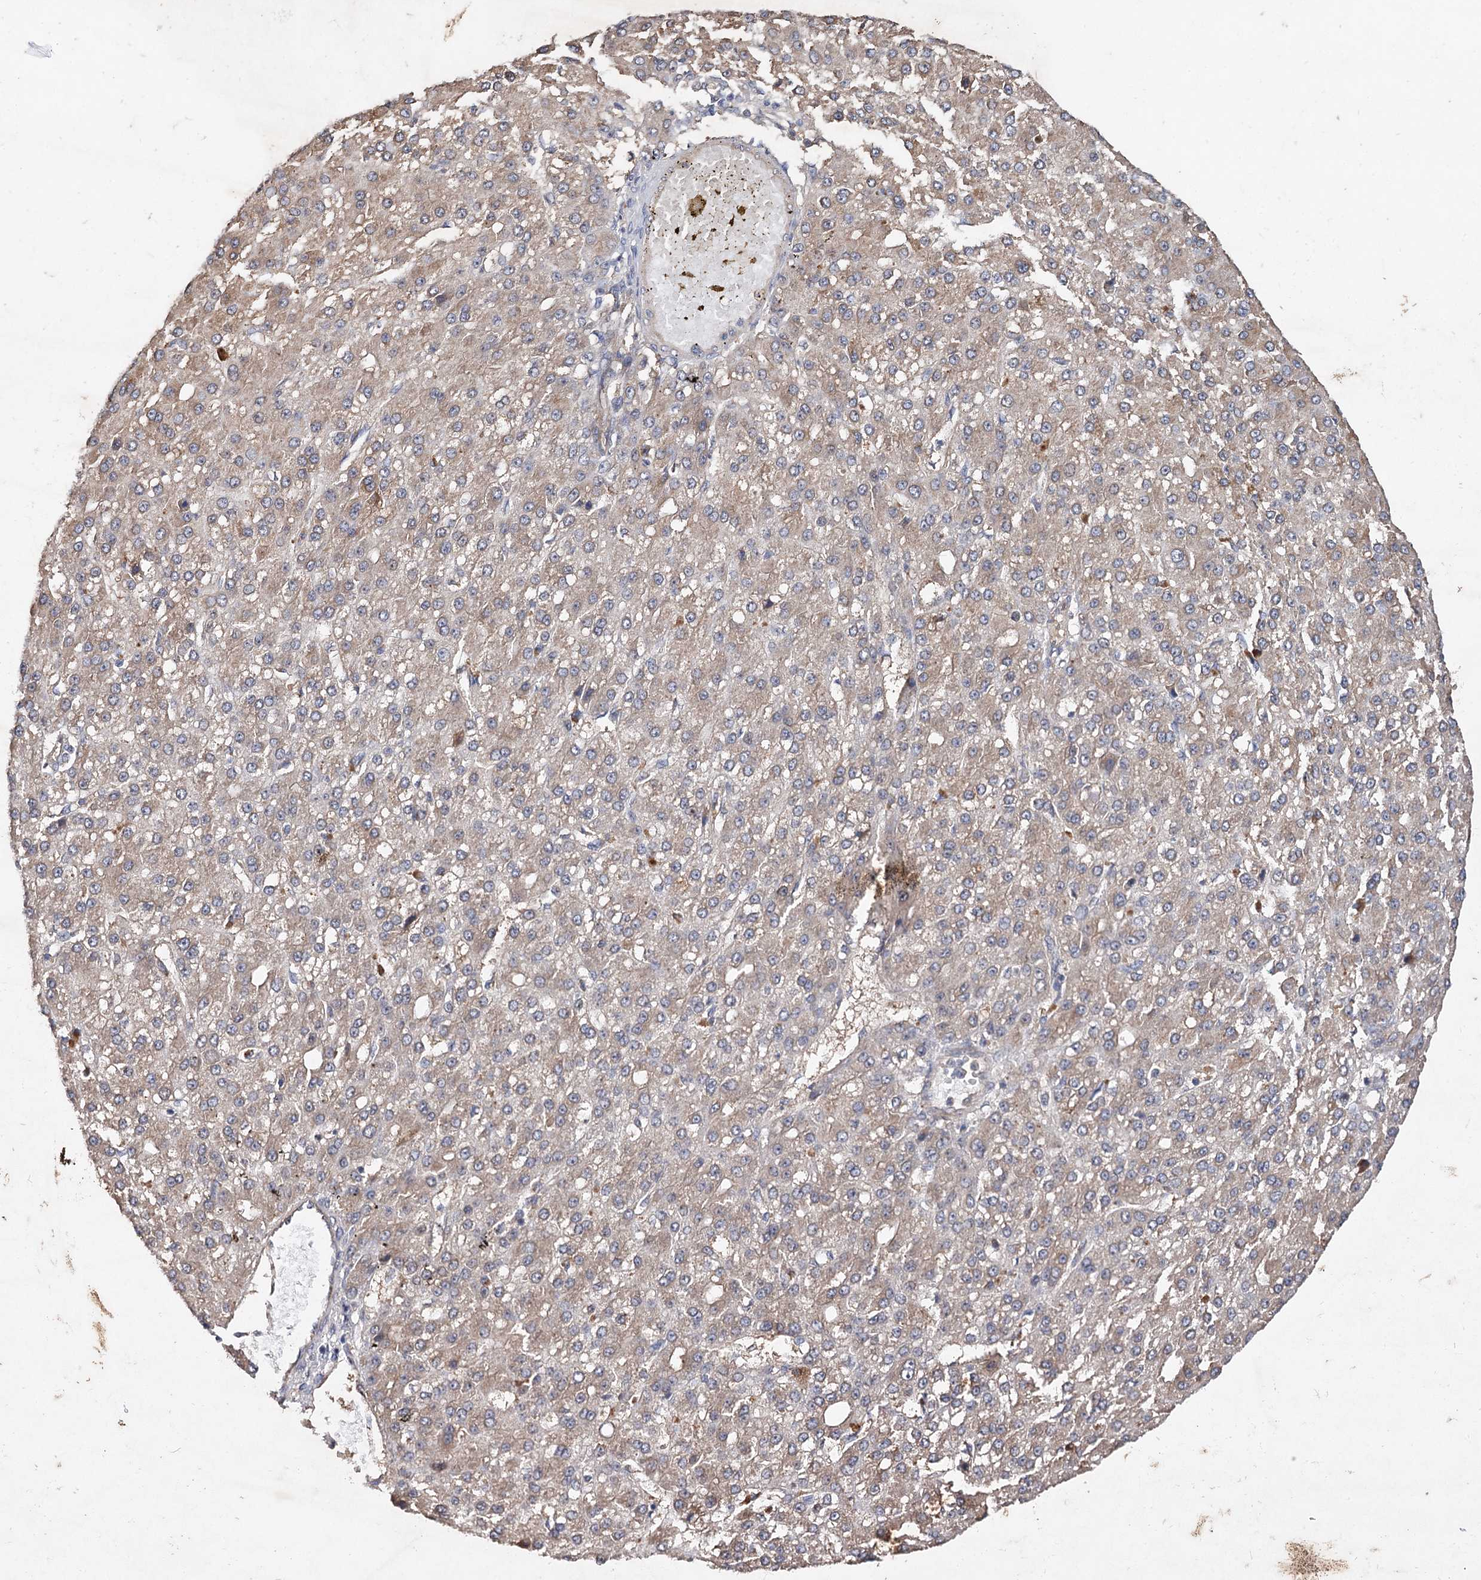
{"staining": {"intensity": "weak", "quantity": ">75%", "location": "cytoplasmic/membranous"}, "tissue": "liver cancer", "cell_type": "Tumor cells", "image_type": "cancer", "snomed": [{"axis": "morphology", "description": "Carcinoma, Hepatocellular, NOS"}, {"axis": "topography", "description": "Liver"}], "caption": "IHC image of liver hepatocellular carcinoma stained for a protein (brown), which displays low levels of weak cytoplasmic/membranous staining in about >75% of tumor cells.", "gene": "NUDCD2", "patient": {"sex": "male", "age": 67}}